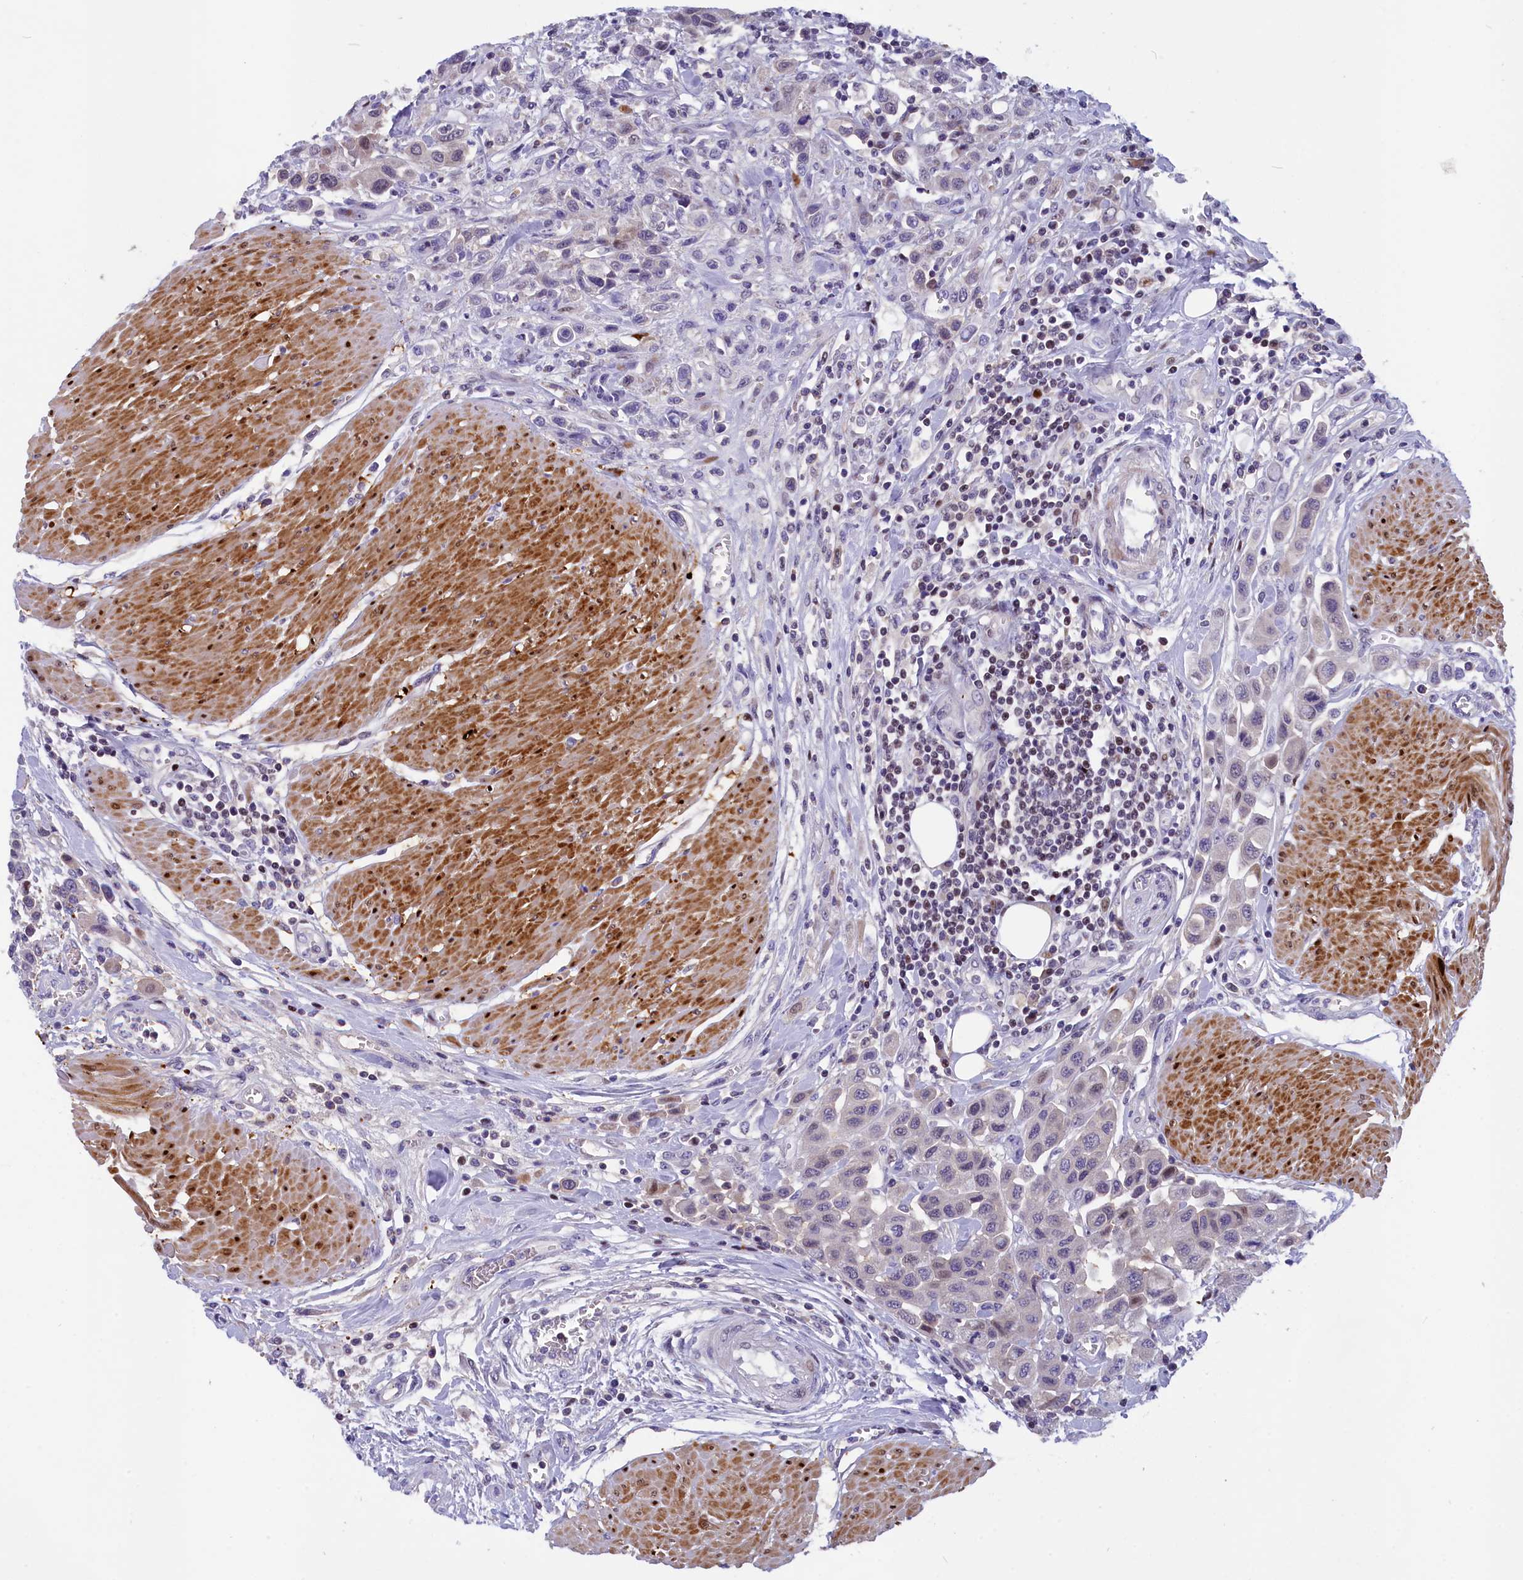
{"staining": {"intensity": "negative", "quantity": "none", "location": "none"}, "tissue": "urothelial cancer", "cell_type": "Tumor cells", "image_type": "cancer", "snomed": [{"axis": "morphology", "description": "Urothelial carcinoma, High grade"}, {"axis": "topography", "description": "Urinary bladder"}], "caption": "Immunohistochemistry (IHC) of urothelial cancer reveals no expression in tumor cells. (Brightfield microscopy of DAB IHC at high magnification).", "gene": "NKPD1", "patient": {"sex": "male", "age": 50}}